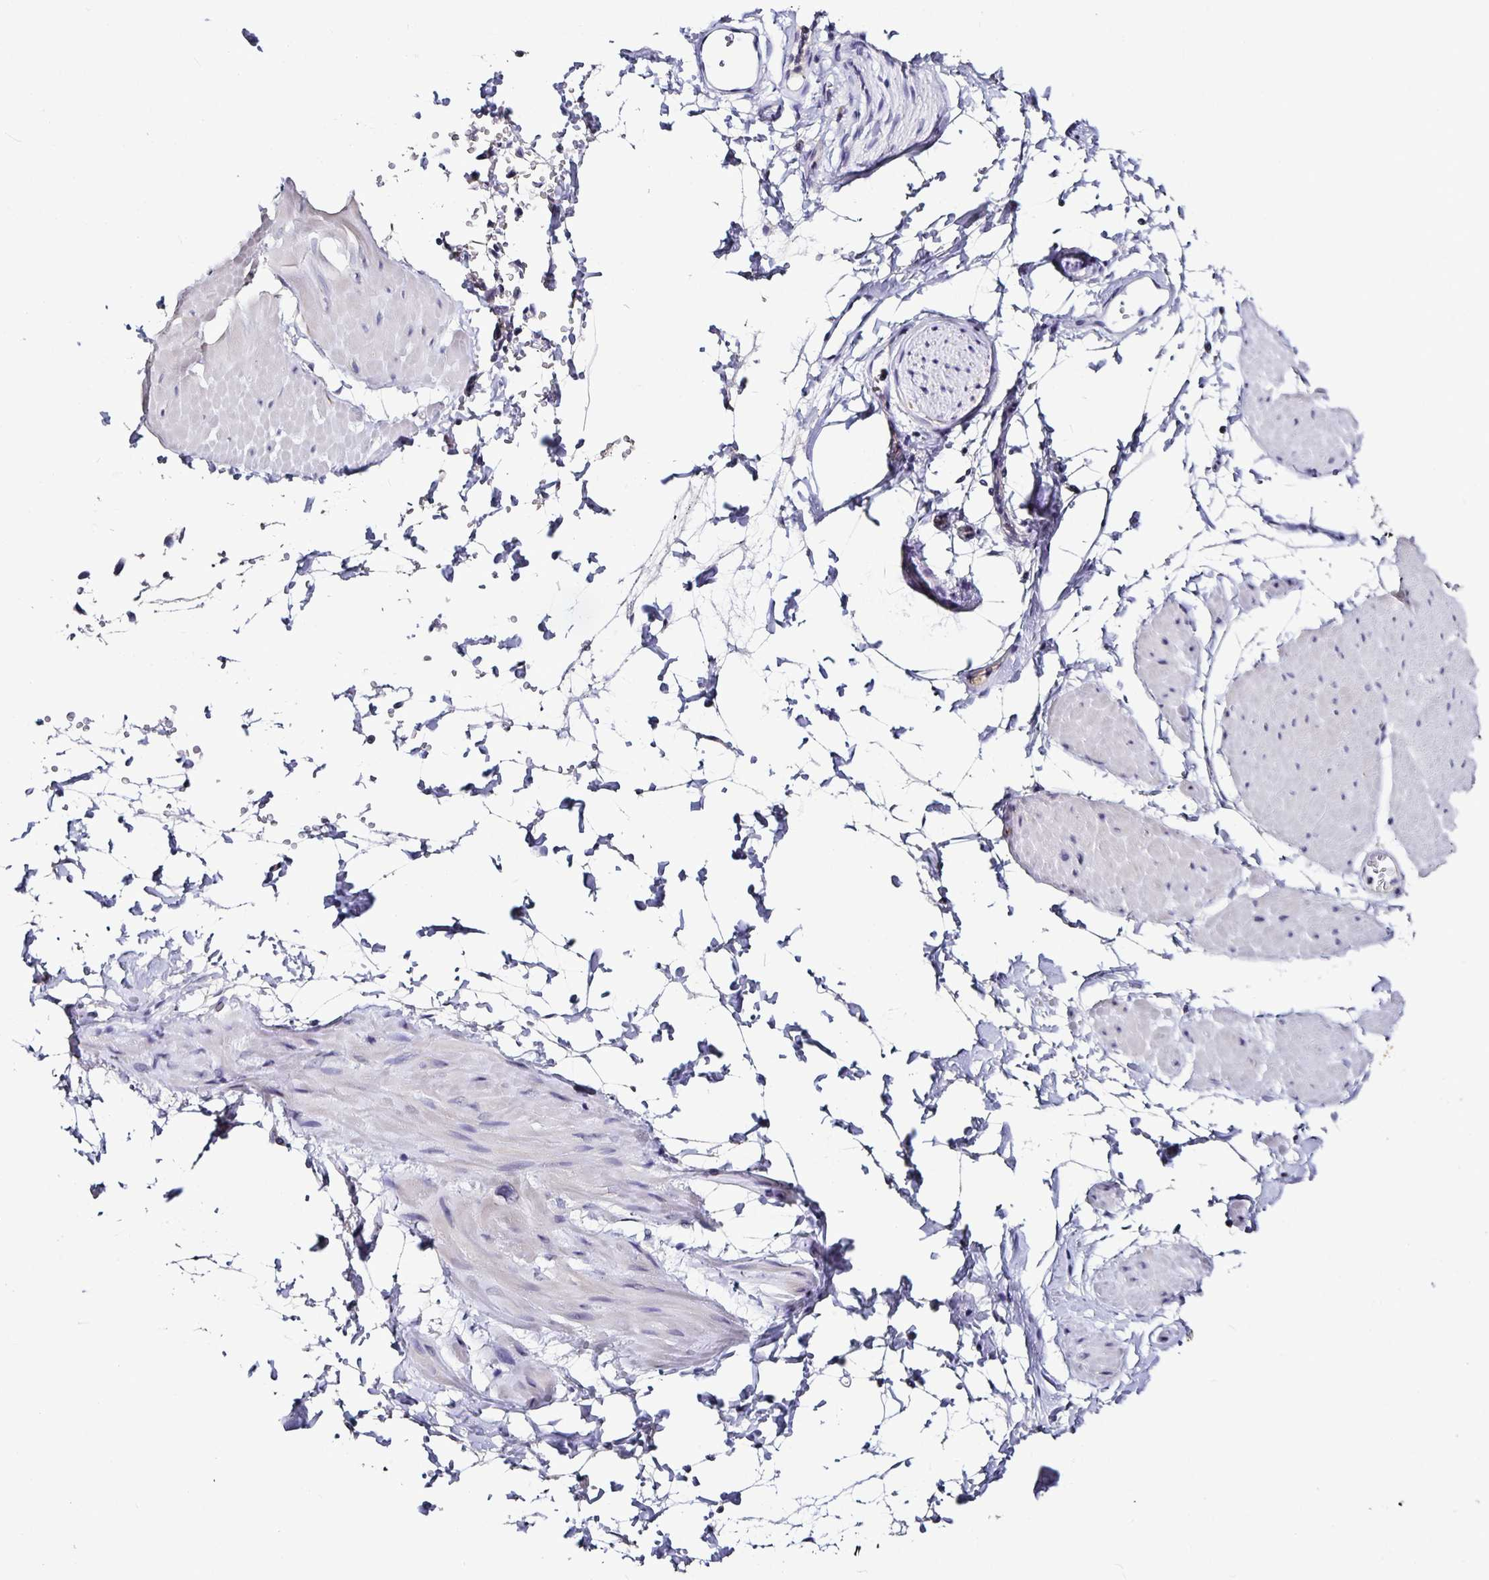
{"staining": {"intensity": "negative", "quantity": "none", "location": "none"}, "tissue": "adipose tissue", "cell_type": "Adipocytes", "image_type": "normal", "snomed": [{"axis": "morphology", "description": "Normal tissue, NOS"}, {"axis": "topography", "description": "Smooth muscle"}, {"axis": "topography", "description": "Peripheral nerve tissue"}], "caption": "Human adipose tissue stained for a protein using IHC exhibits no staining in adipocytes.", "gene": "TTR", "patient": {"sex": "male", "age": 58}}